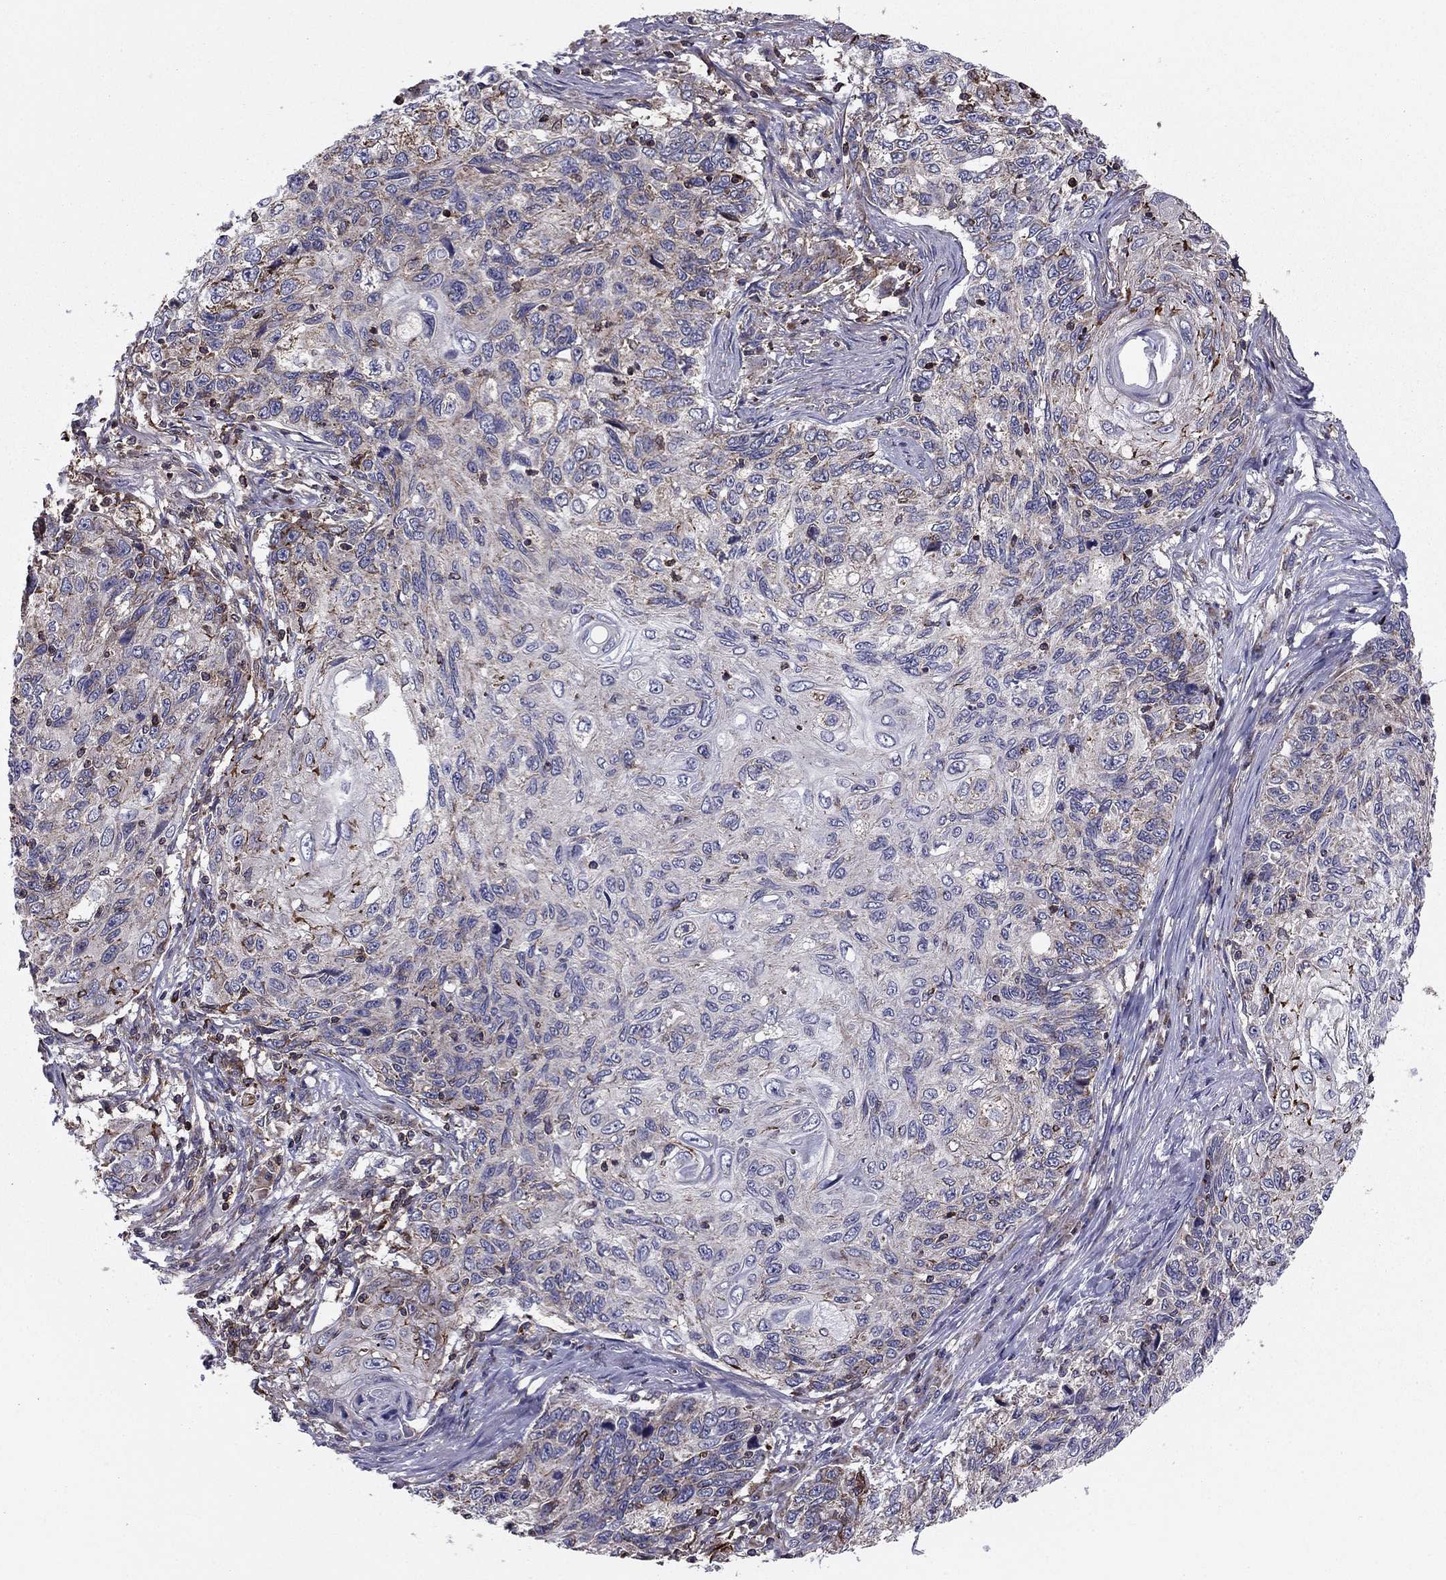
{"staining": {"intensity": "weak", "quantity": "<25%", "location": "cytoplasmic/membranous"}, "tissue": "skin cancer", "cell_type": "Tumor cells", "image_type": "cancer", "snomed": [{"axis": "morphology", "description": "Squamous cell carcinoma, NOS"}, {"axis": "topography", "description": "Skin"}], "caption": "IHC photomicrograph of human skin cancer (squamous cell carcinoma) stained for a protein (brown), which displays no positivity in tumor cells.", "gene": "ALG6", "patient": {"sex": "male", "age": 92}}